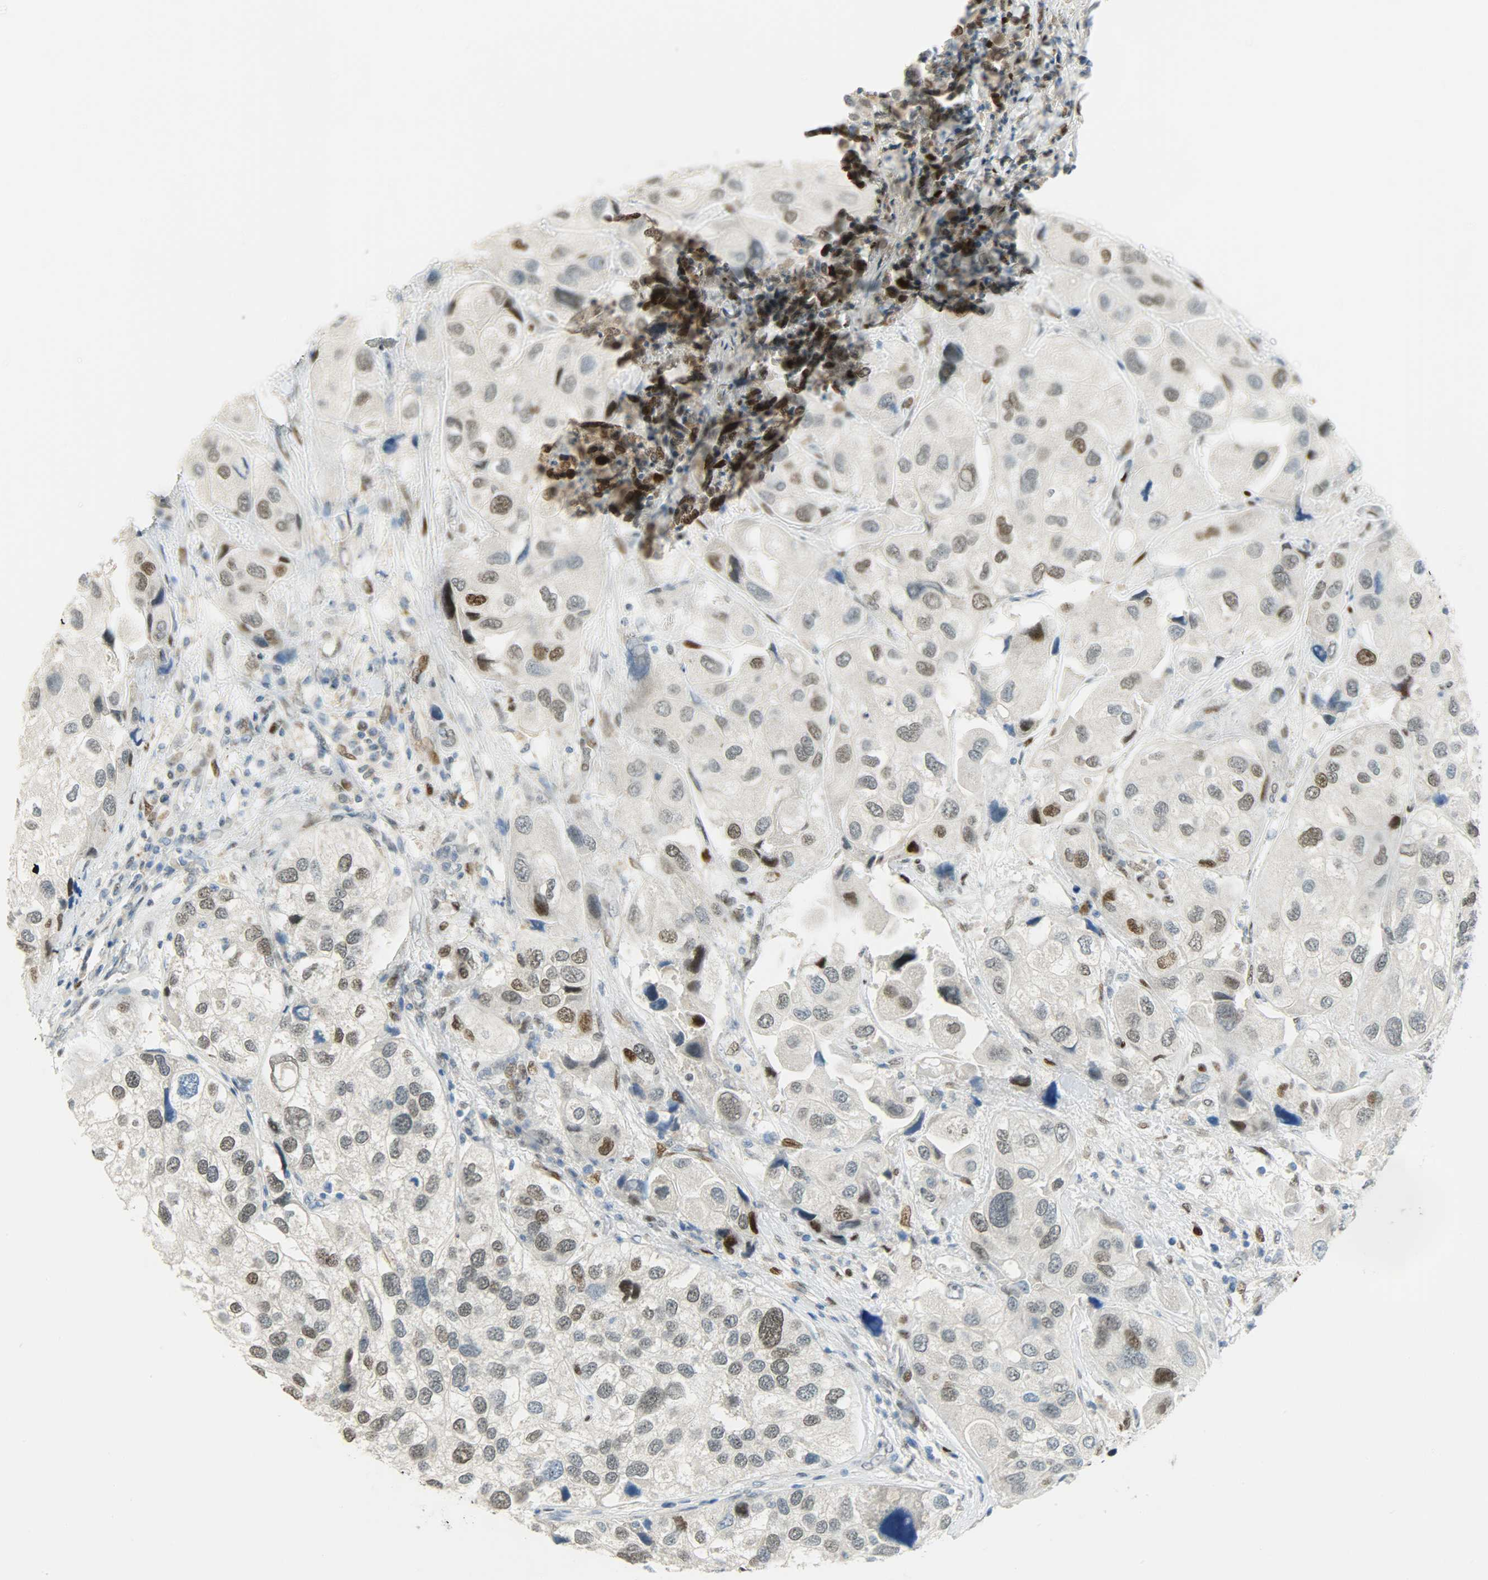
{"staining": {"intensity": "moderate", "quantity": "25%-75%", "location": "nuclear"}, "tissue": "urothelial cancer", "cell_type": "Tumor cells", "image_type": "cancer", "snomed": [{"axis": "morphology", "description": "Urothelial carcinoma, High grade"}, {"axis": "topography", "description": "Urinary bladder"}], "caption": "This is a photomicrograph of immunohistochemistry staining of urothelial carcinoma (high-grade), which shows moderate staining in the nuclear of tumor cells.", "gene": "JUNB", "patient": {"sex": "female", "age": 64}}